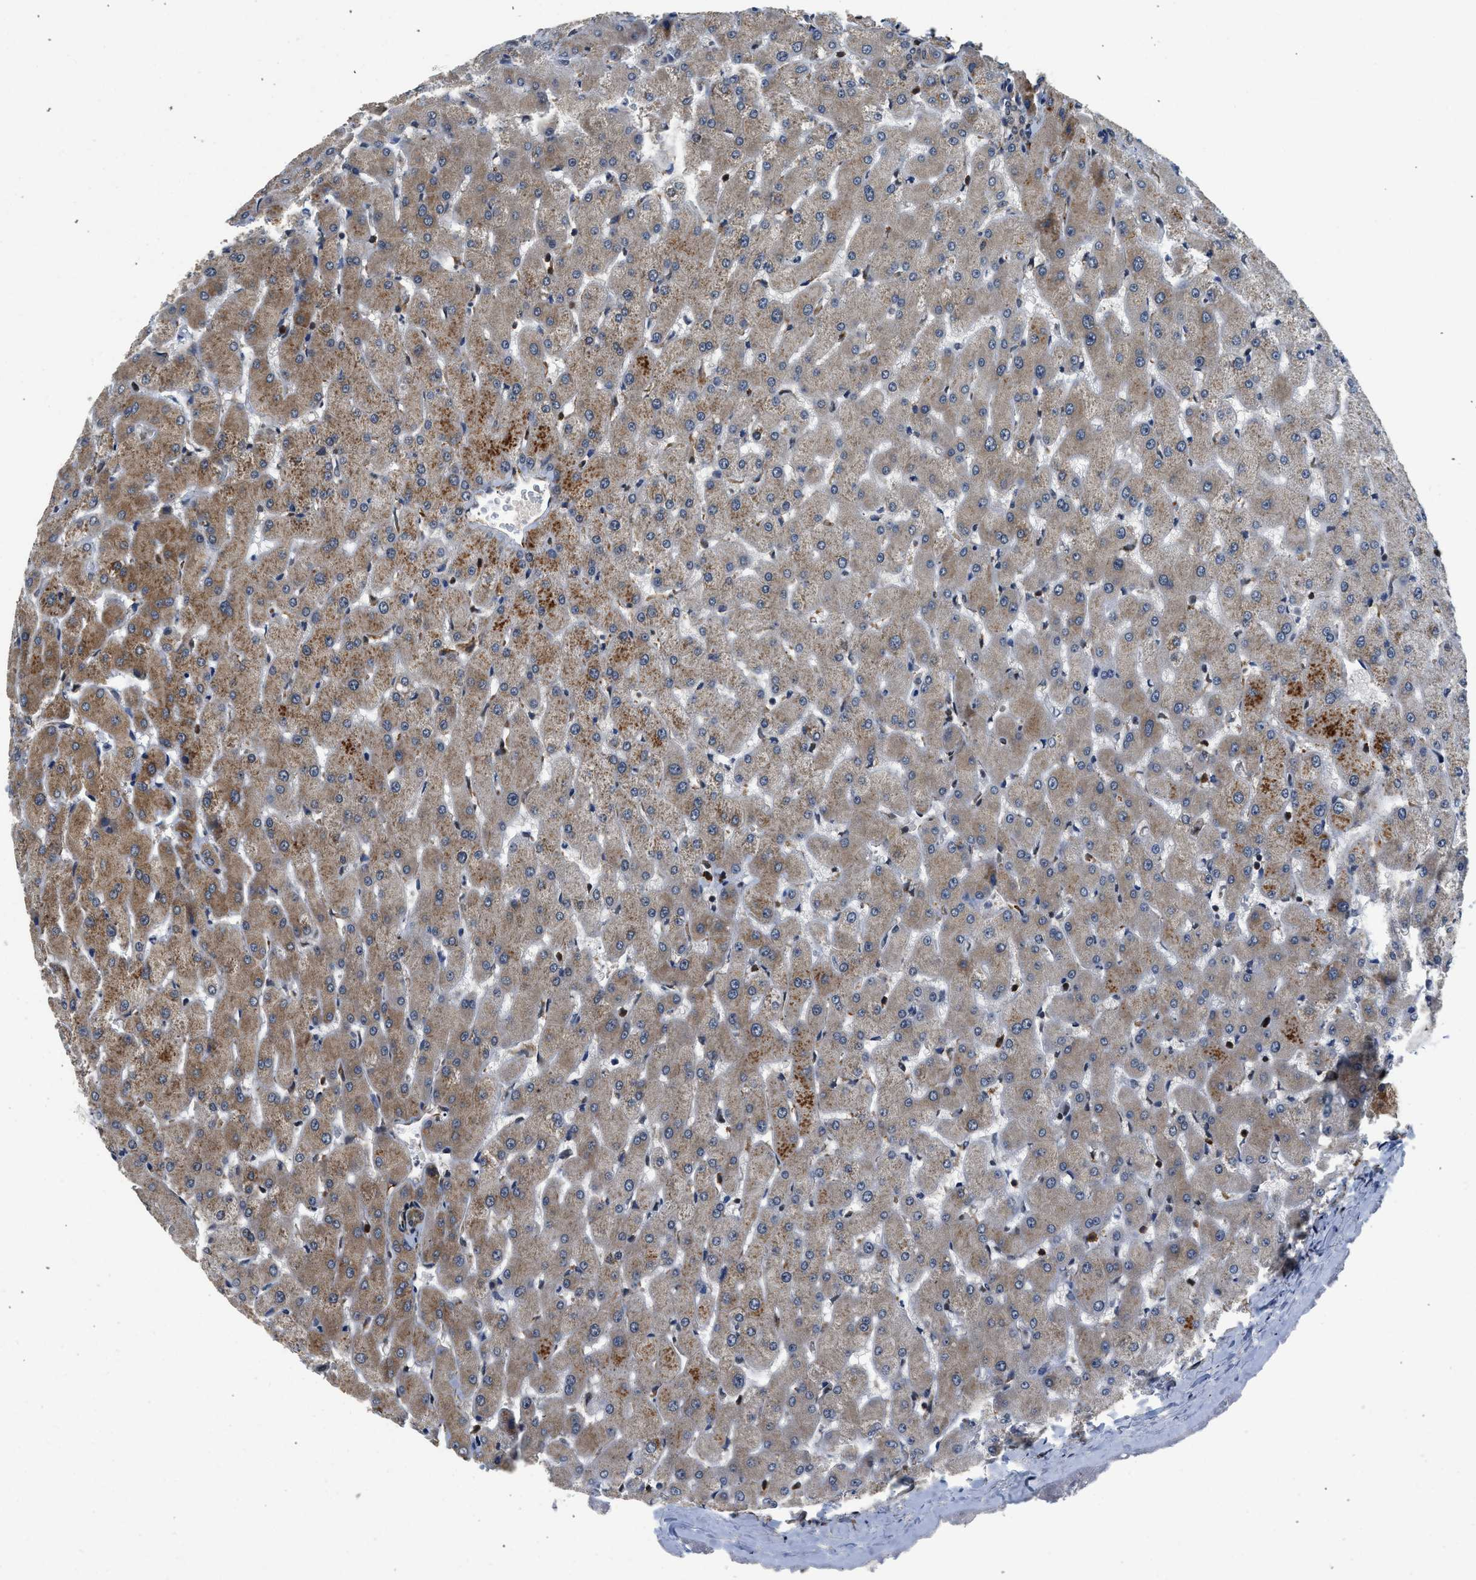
{"staining": {"intensity": "negative", "quantity": "none", "location": "none"}, "tissue": "liver", "cell_type": "Cholangiocytes", "image_type": "normal", "snomed": [{"axis": "morphology", "description": "Normal tissue, NOS"}, {"axis": "topography", "description": "Liver"}], "caption": "Cholangiocytes show no significant protein staining in benign liver.", "gene": "PA2G4", "patient": {"sex": "female", "age": 63}}